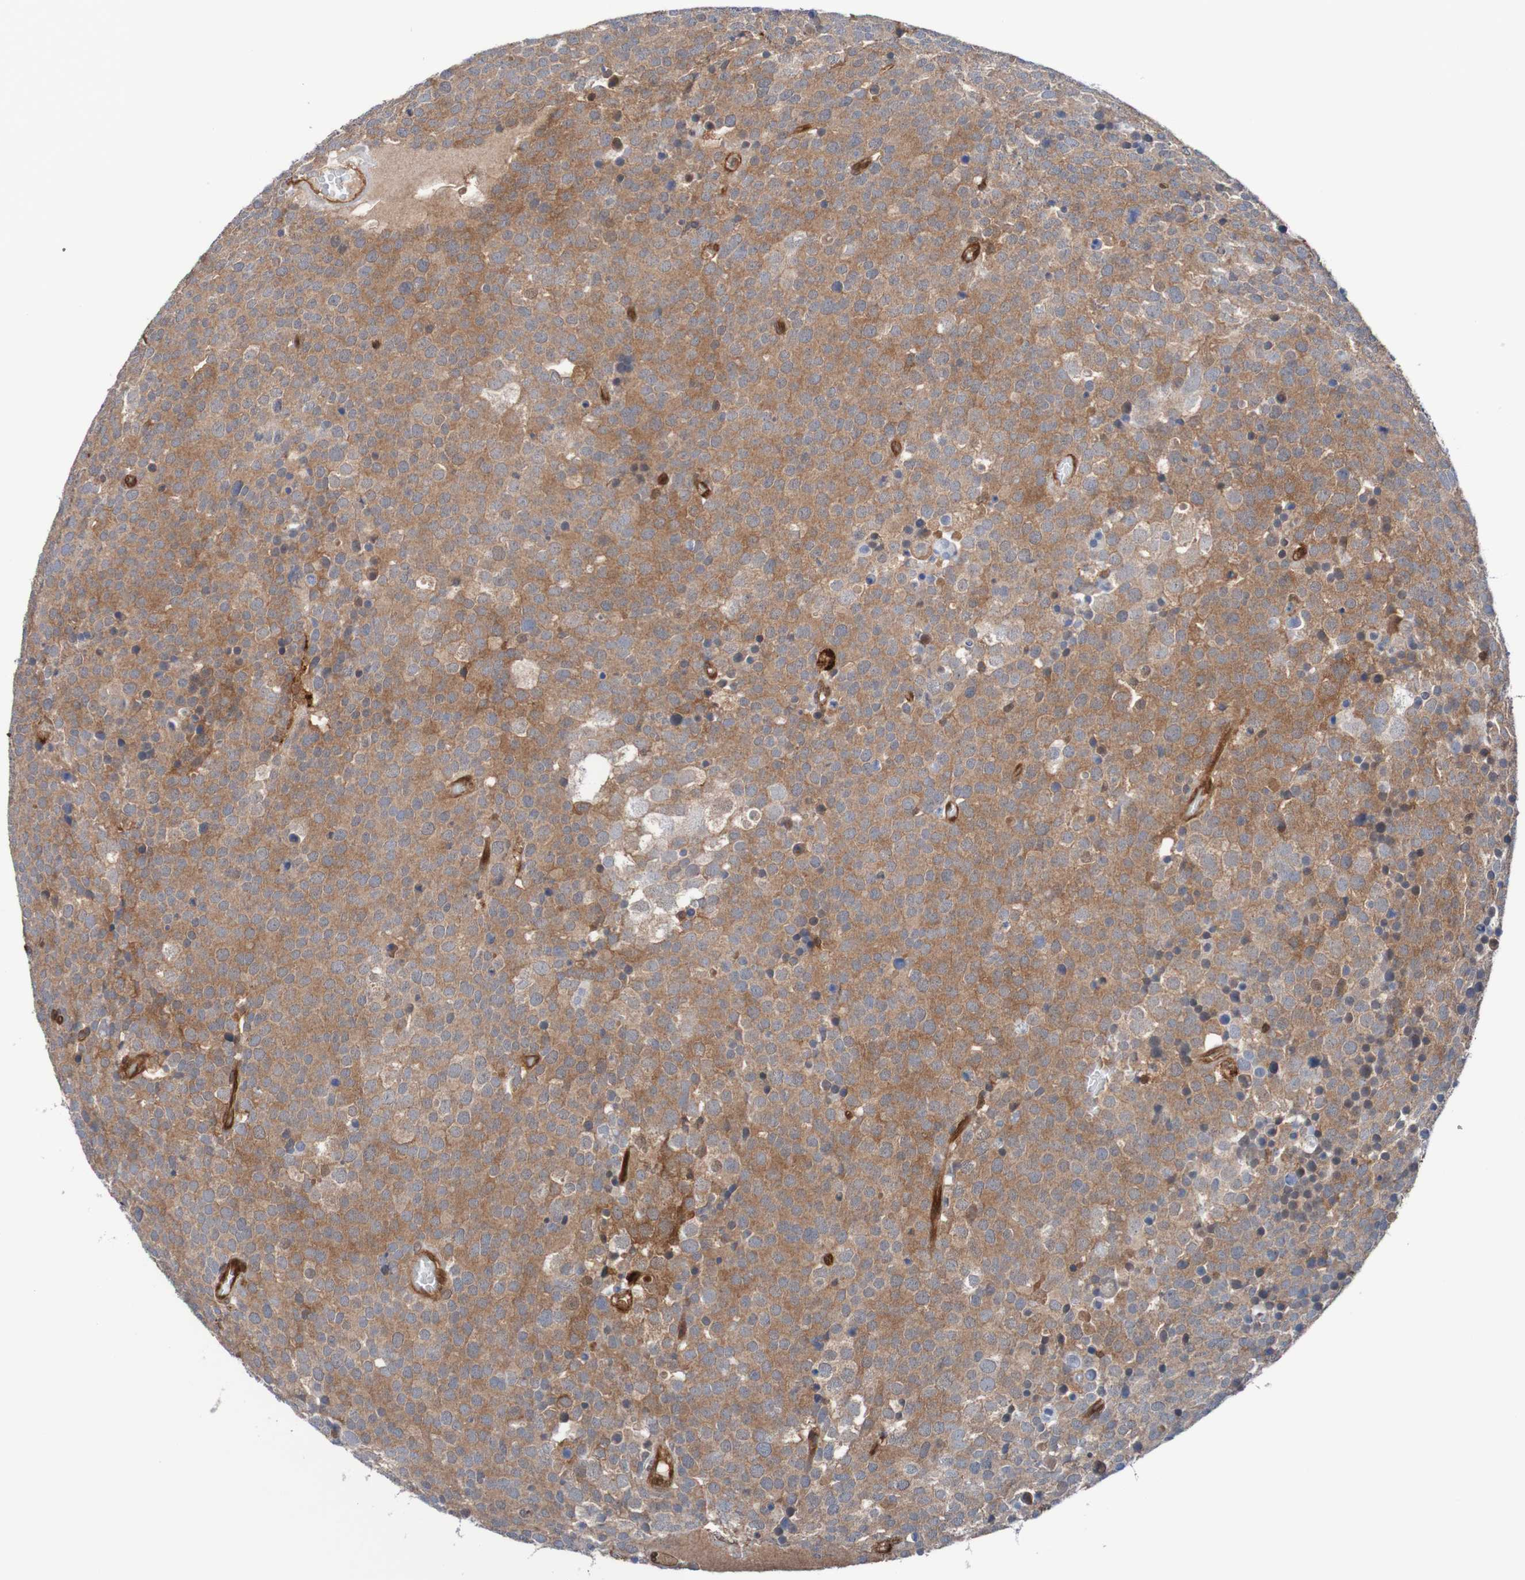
{"staining": {"intensity": "weak", "quantity": ">75%", "location": "cytoplasmic/membranous"}, "tissue": "testis cancer", "cell_type": "Tumor cells", "image_type": "cancer", "snomed": [{"axis": "morphology", "description": "Seminoma, NOS"}, {"axis": "topography", "description": "Testis"}], "caption": "An immunohistochemistry image of tumor tissue is shown. Protein staining in brown highlights weak cytoplasmic/membranous positivity in testis cancer within tumor cells.", "gene": "RIGI", "patient": {"sex": "male", "age": 71}}